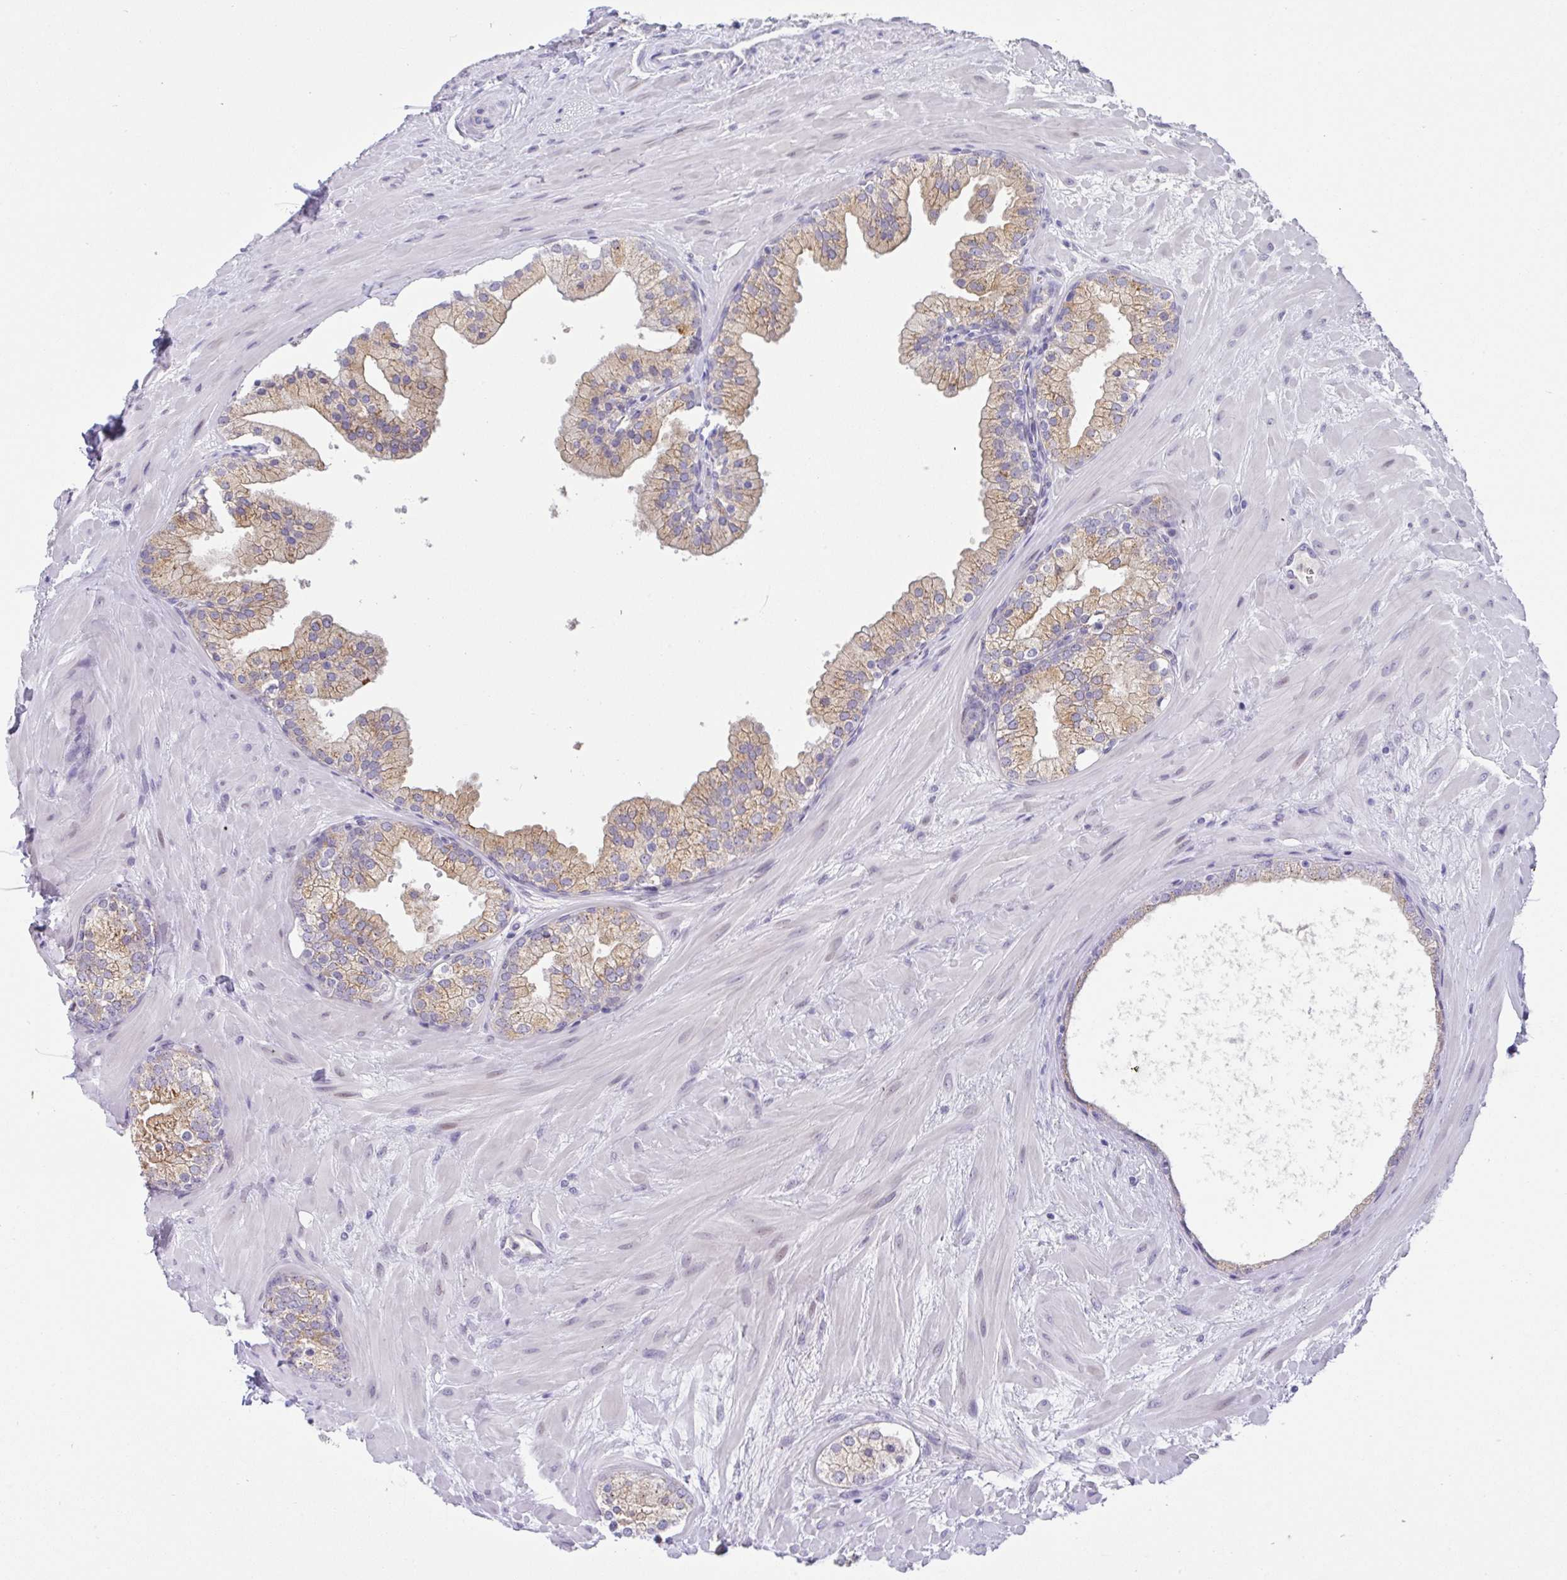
{"staining": {"intensity": "moderate", "quantity": ">75%", "location": "cytoplasmic/membranous"}, "tissue": "prostate", "cell_type": "Glandular cells", "image_type": "normal", "snomed": [{"axis": "morphology", "description": "Normal tissue, NOS"}, {"axis": "topography", "description": "Prostate"}, {"axis": "topography", "description": "Peripheral nerve tissue"}], "caption": "Moderate cytoplasmic/membranous positivity is seen in about >75% of glandular cells in benign prostate.", "gene": "FAM177A1", "patient": {"sex": "male", "age": 61}}